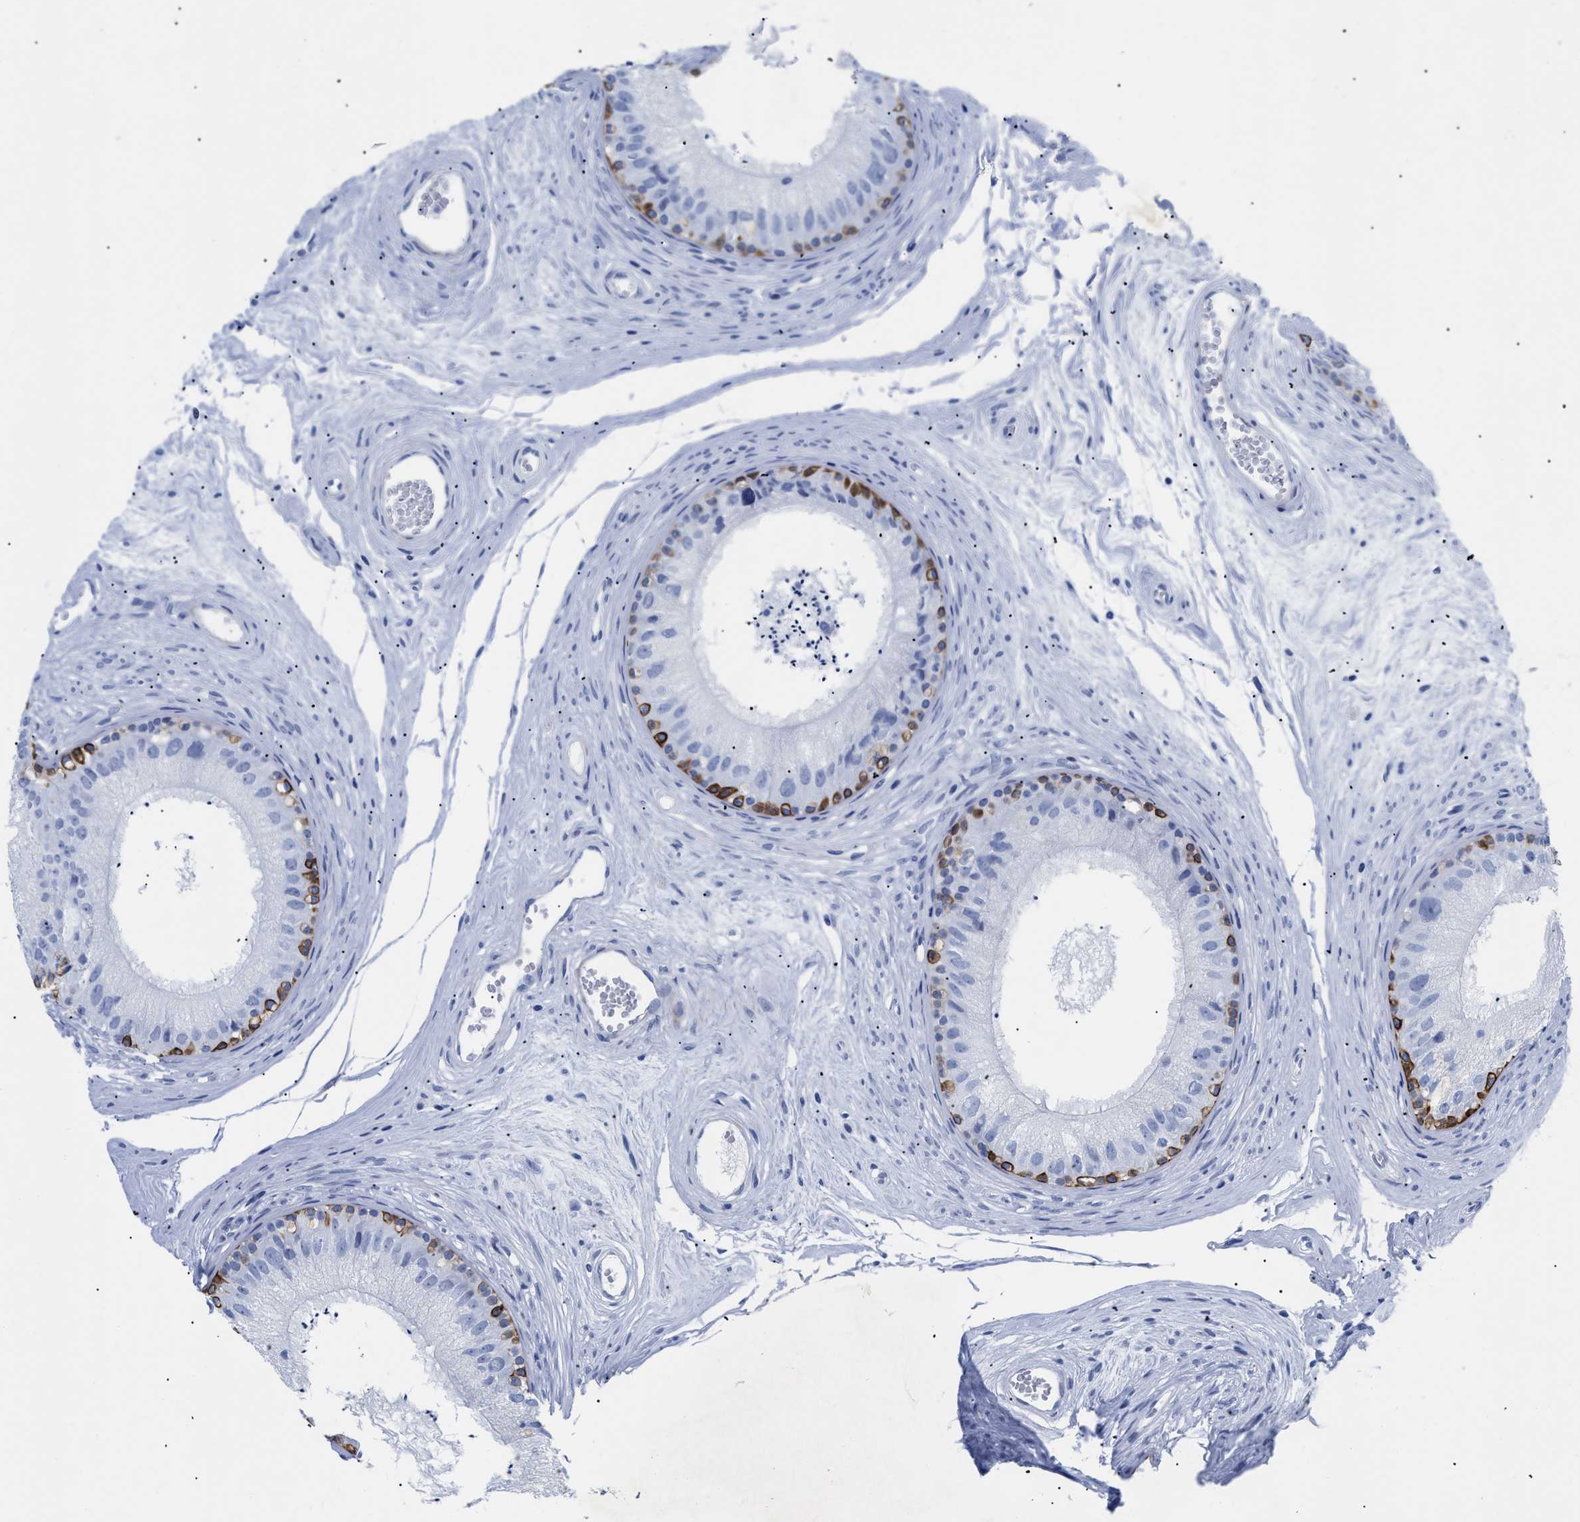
{"staining": {"intensity": "strong", "quantity": "<25%", "location": "cytoplasmic/membranous"}, "tissue": "epididymis", "cell_type": "Glandular cells", "image_type": "normal", "snomed": [{"axis": "morphology", "description": "Normal tissue, NOS"}, {"axis": "topography", "description": "Epididymis"}], "caption": "Protein staining of benign epididymis demonstrates strong cytoplasmic/membranous expression in approximately <25% of glandular cells. The staining is performed using DAB brown chromogen to label protein expression. The nuclei are counter-stained blue using hematoxylin.", "gene": "DUSP26", "patient": {"sex": "male", "age": 56}}